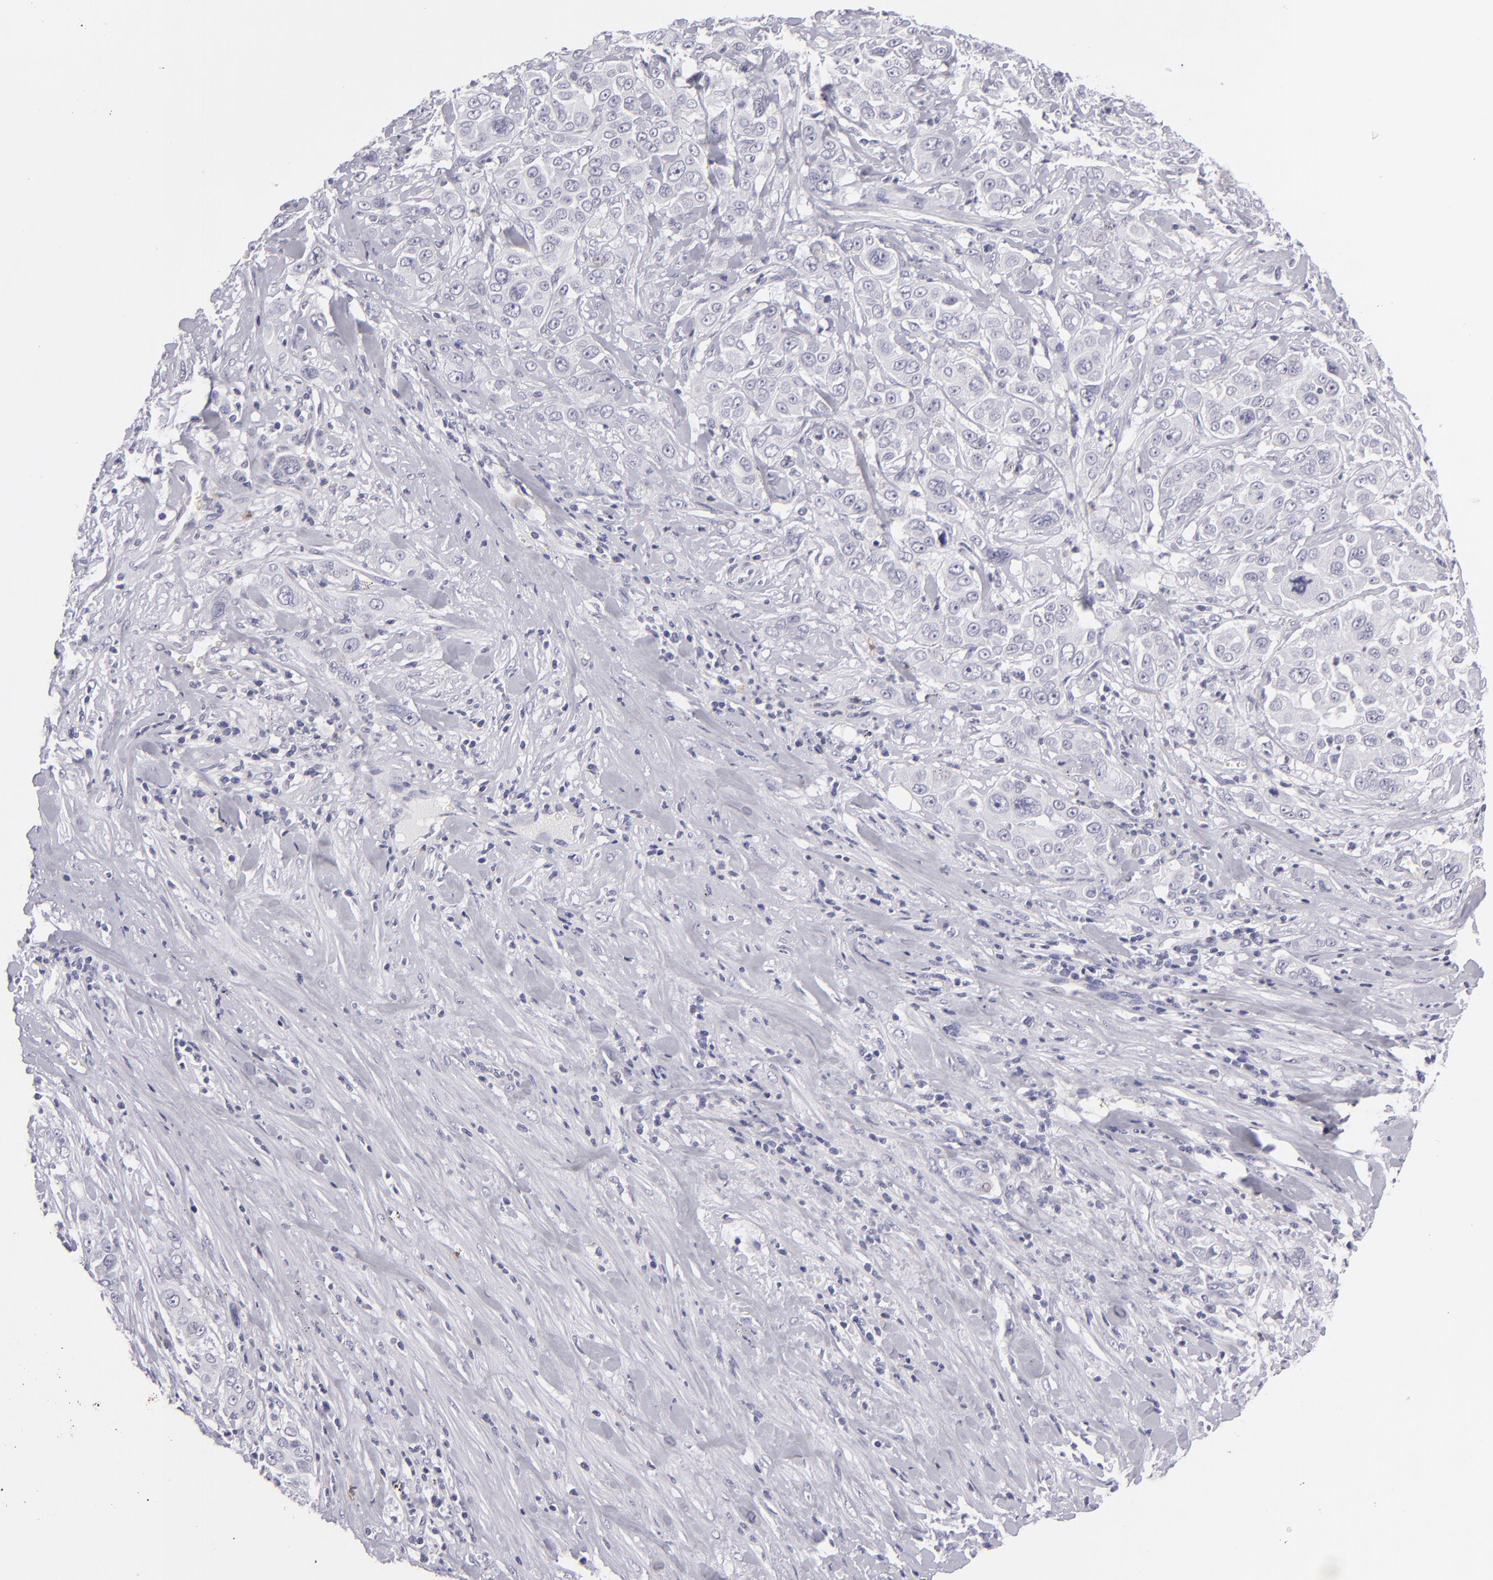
{"staining": {"intensity": "negative", "quantity": "none", "location": "none"}, "tissue": "pancreatic cancer", "cell_type": "Tumor cells", "image_type": "cancer", "snomed": [{"axis": "morphology", "description": "Adenocarcinoma, NOS"}, {"axis": "topography", "description": "Pancreas"}], "caption": "A high-resolution histopathology image shows IHC staining of pancreatic adenocarcinoma, which exhibits no significant staining in tumor cells.", "gene": "TNNC1", "patient": {"sex": "female", "age": 52}}